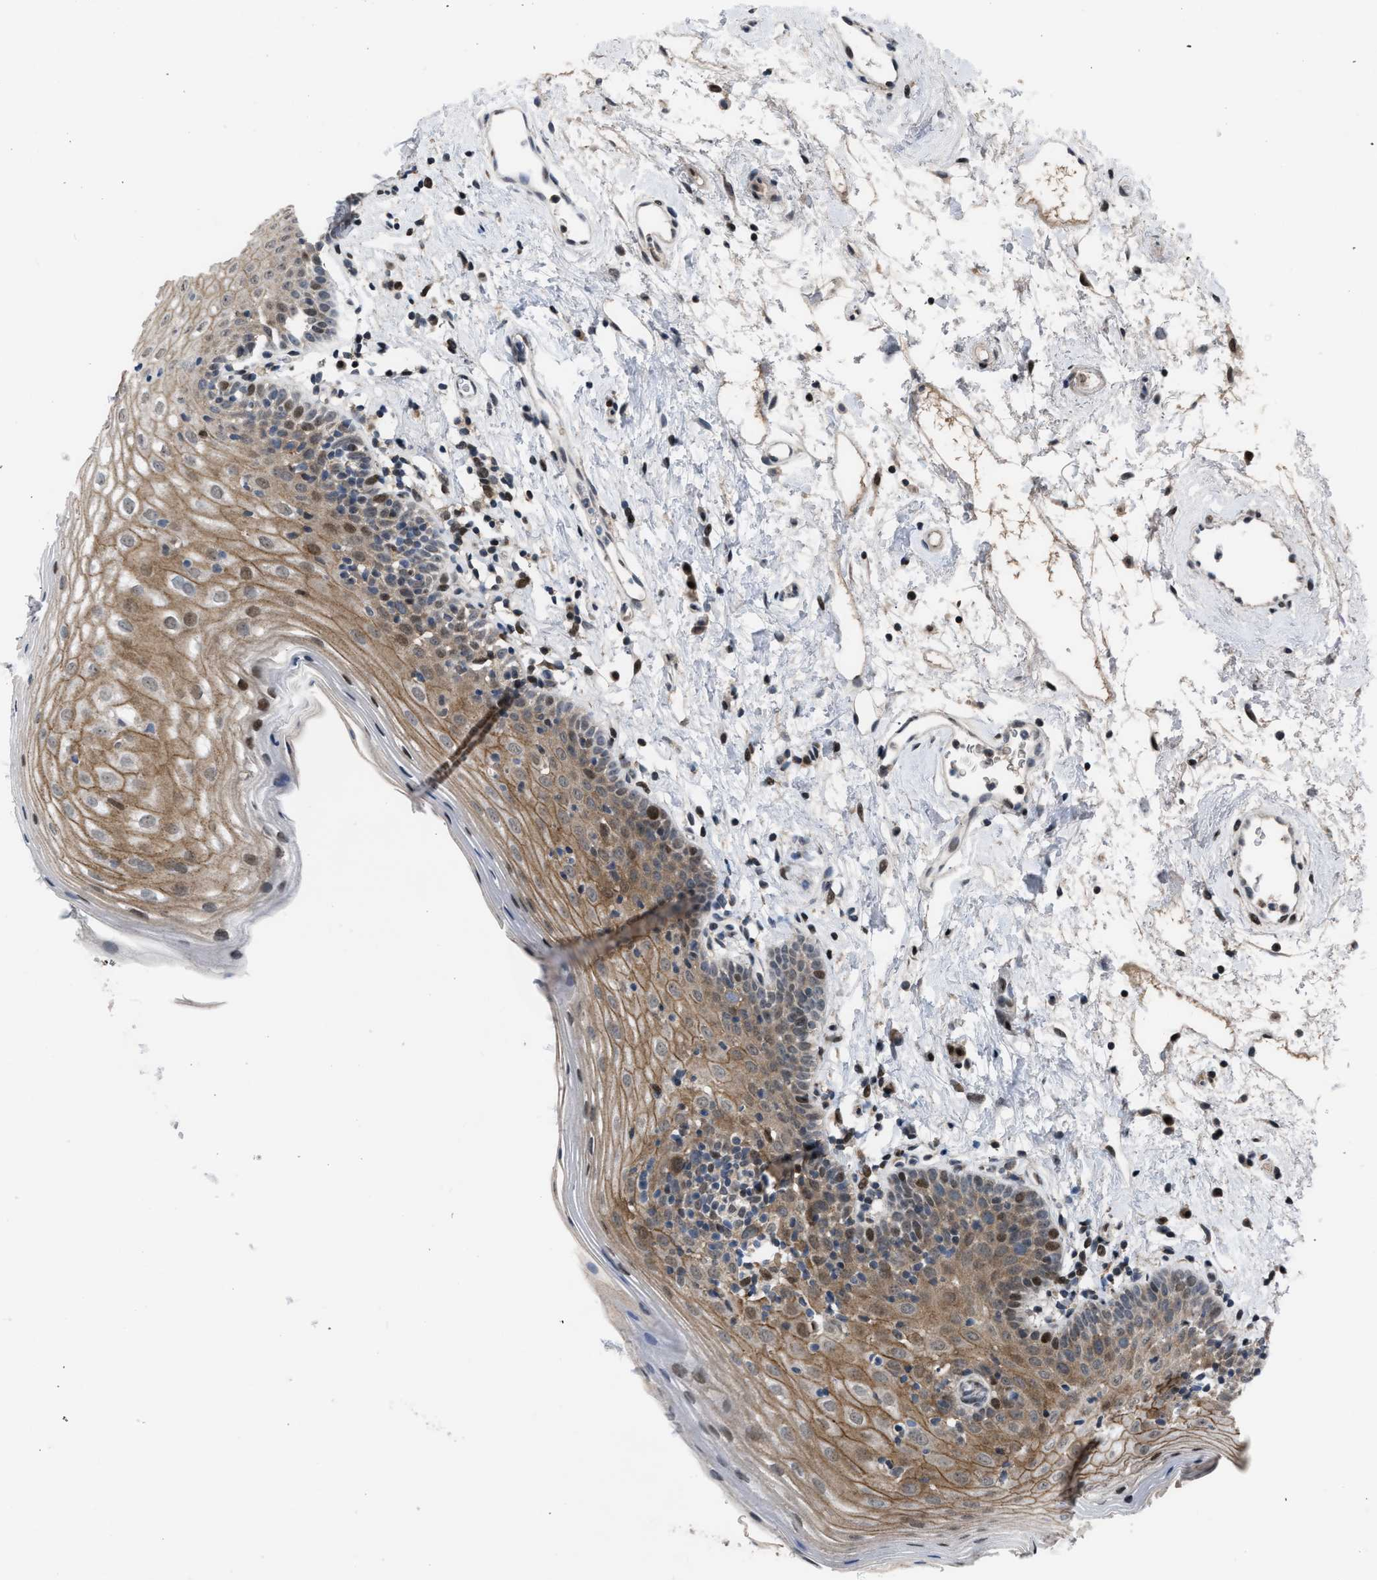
{"staining": {"intensity": "strong", "quantity": "25%-75%", "location": "cytoplasmic/membranous,nuclear"}, "tissue": "oral mucosa", "cell_type": "Squamous epithelial cells", "image_type": "normal", "snomed": [{"axis": "morphology", "description": "Normal tissue, NOS"}, {"axis": "topography", "description": "Oral tissue"}], "caption": "Immunohistochemical staining of unremarkable oral mucosa reveals 25%-75% levels of strong cytoplasmic/membranous,nuclear protein staining in about 25%-75% of squamous epithelial cells.", "gene": "SETDB1", "patient": {"sex": "male", "age": 66}}